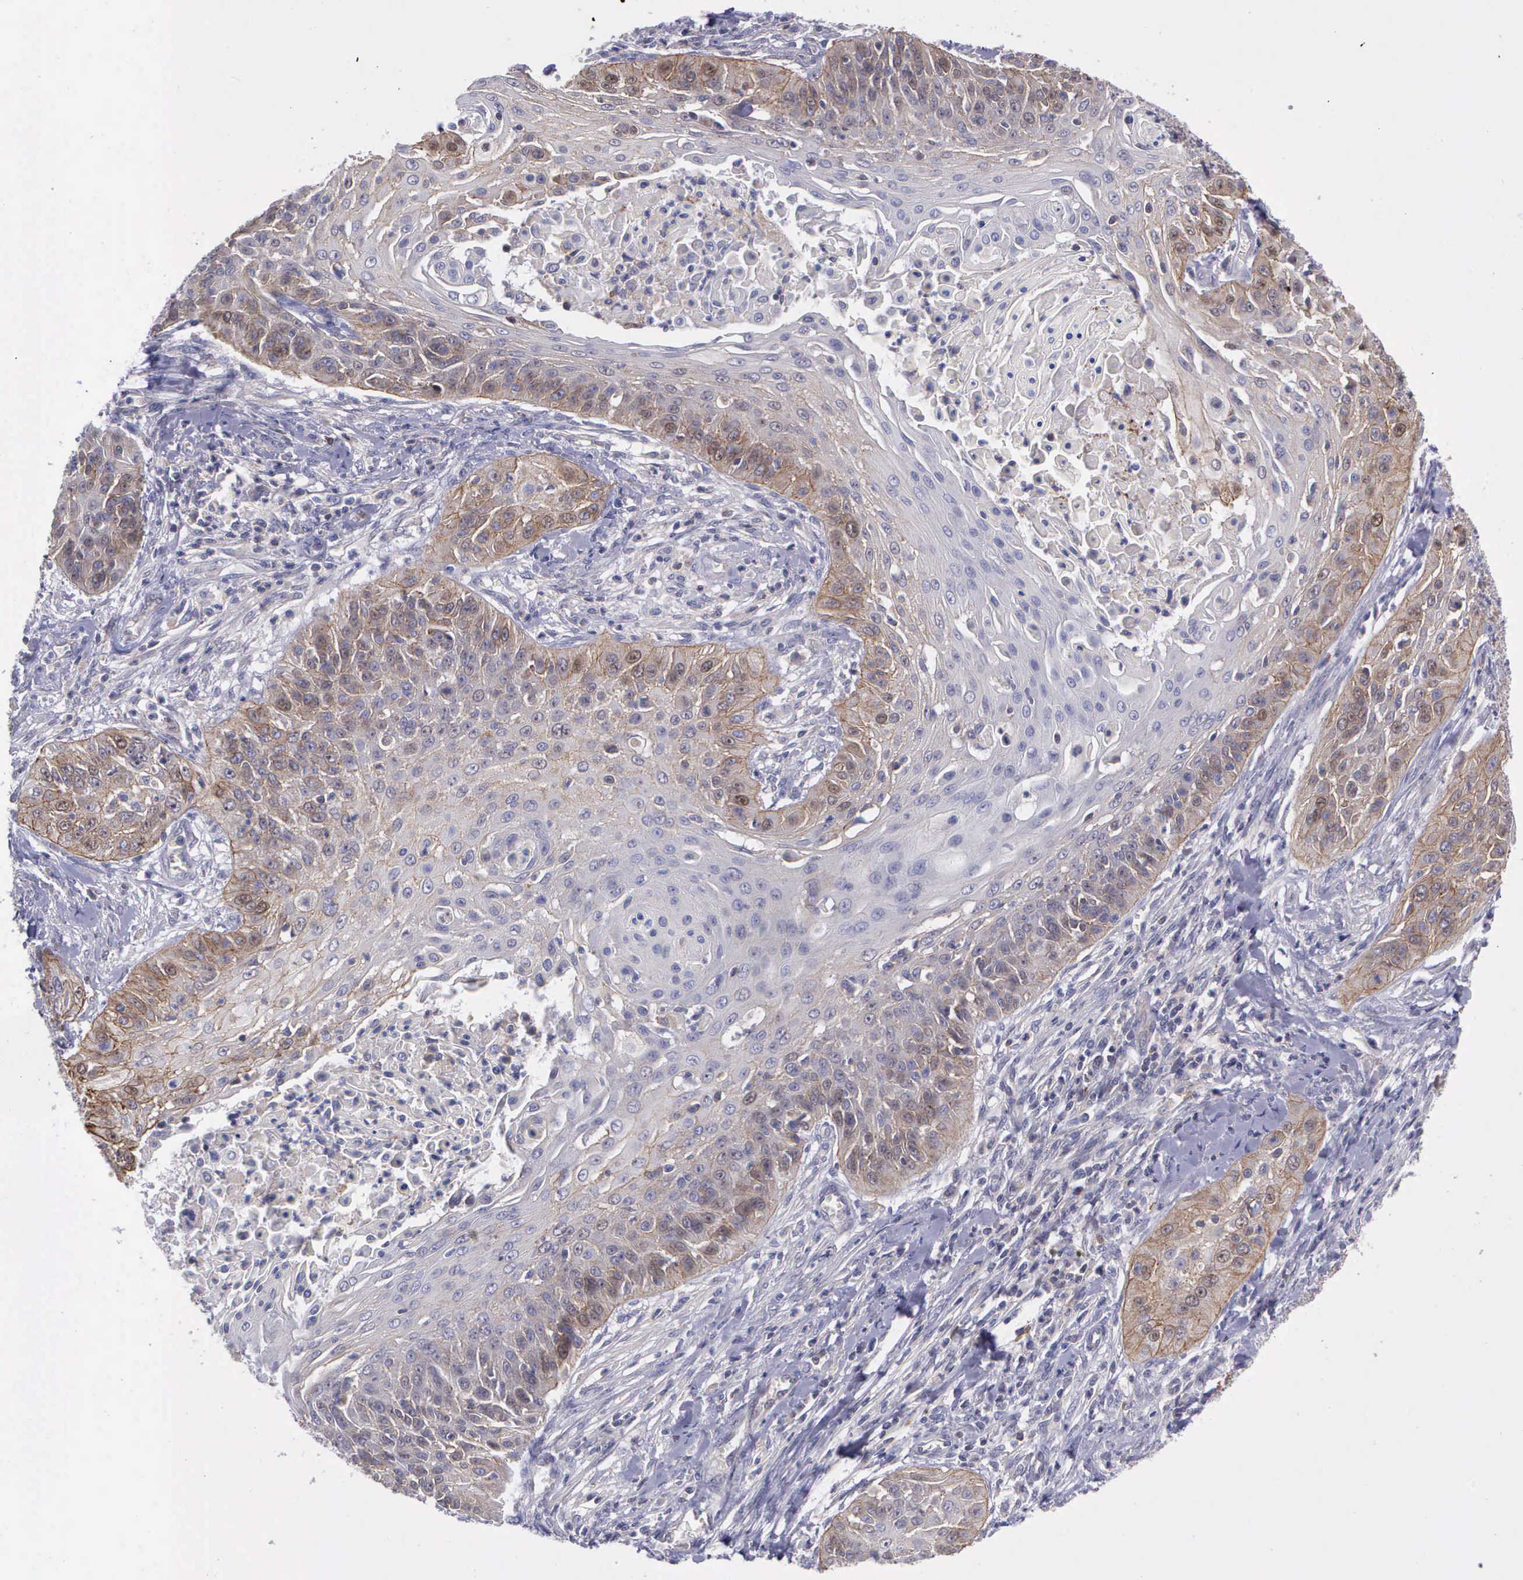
{"staining": {"intensity": "moderate", "quantity": "25%-75%", "location": "cytoplasmic/membranous"}, "tissue": "cervical cancer", "cell_type": "Tumor cells", "image_type": "cancer", "snomed": [{"axis": "morphology", "description": "Squamous cell carcinoma, NOS"}, {"axis": "topography", "description": "Cervix"}], "caption": "Human squamous cell carcinoma (cervical) stained for a protein (brown) shows moderate cytoplasmic/membranous positive staining in about 25%-75% of tumor cells.", "gene": "MICAL3", "patient": {"sex": "female", "age": 64}}